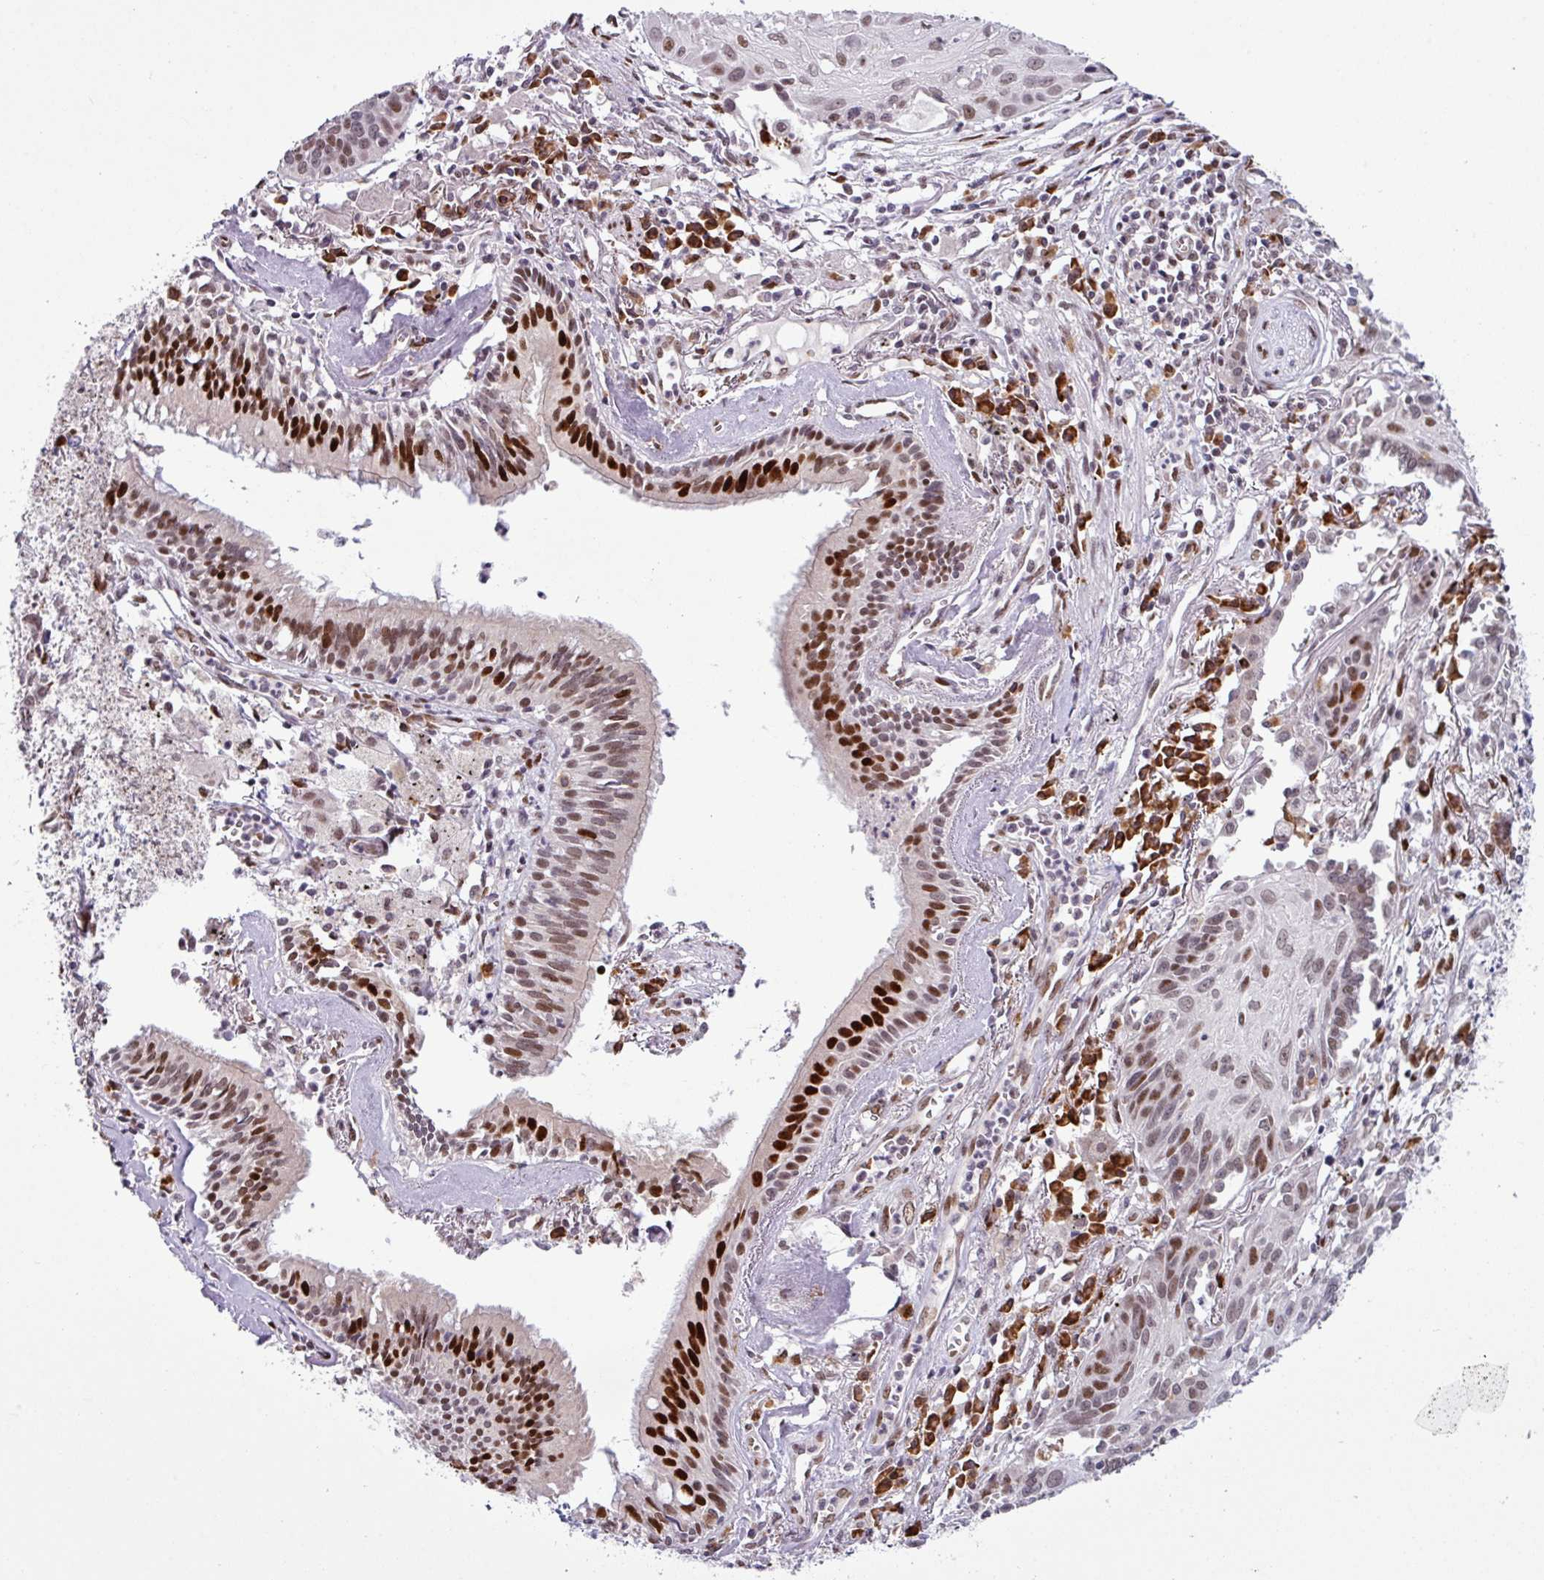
{"staining": {"intensity": "moderate", "quantity": "25%-75%", "location": "nuclear"}, "tissue": "lung cancer", "cell_type": "Tumor cells", "image_type": "cancer", "snomed": [{"axis": "morphology", "description": "Squamous cell carcinoma, NOS"}, {"axis": "topography", "description": "Lung"}], "caption": "Protein staining of squamous cell carcinoma (lung) tissue reveals moderate nuclear staining in about 25%-75% of tumor cells. The protein of interest is shown in brown color, while the nuclei are stained blue.", "gene": "PRDM5", "patient": {"sex": "male", "age": 71}}